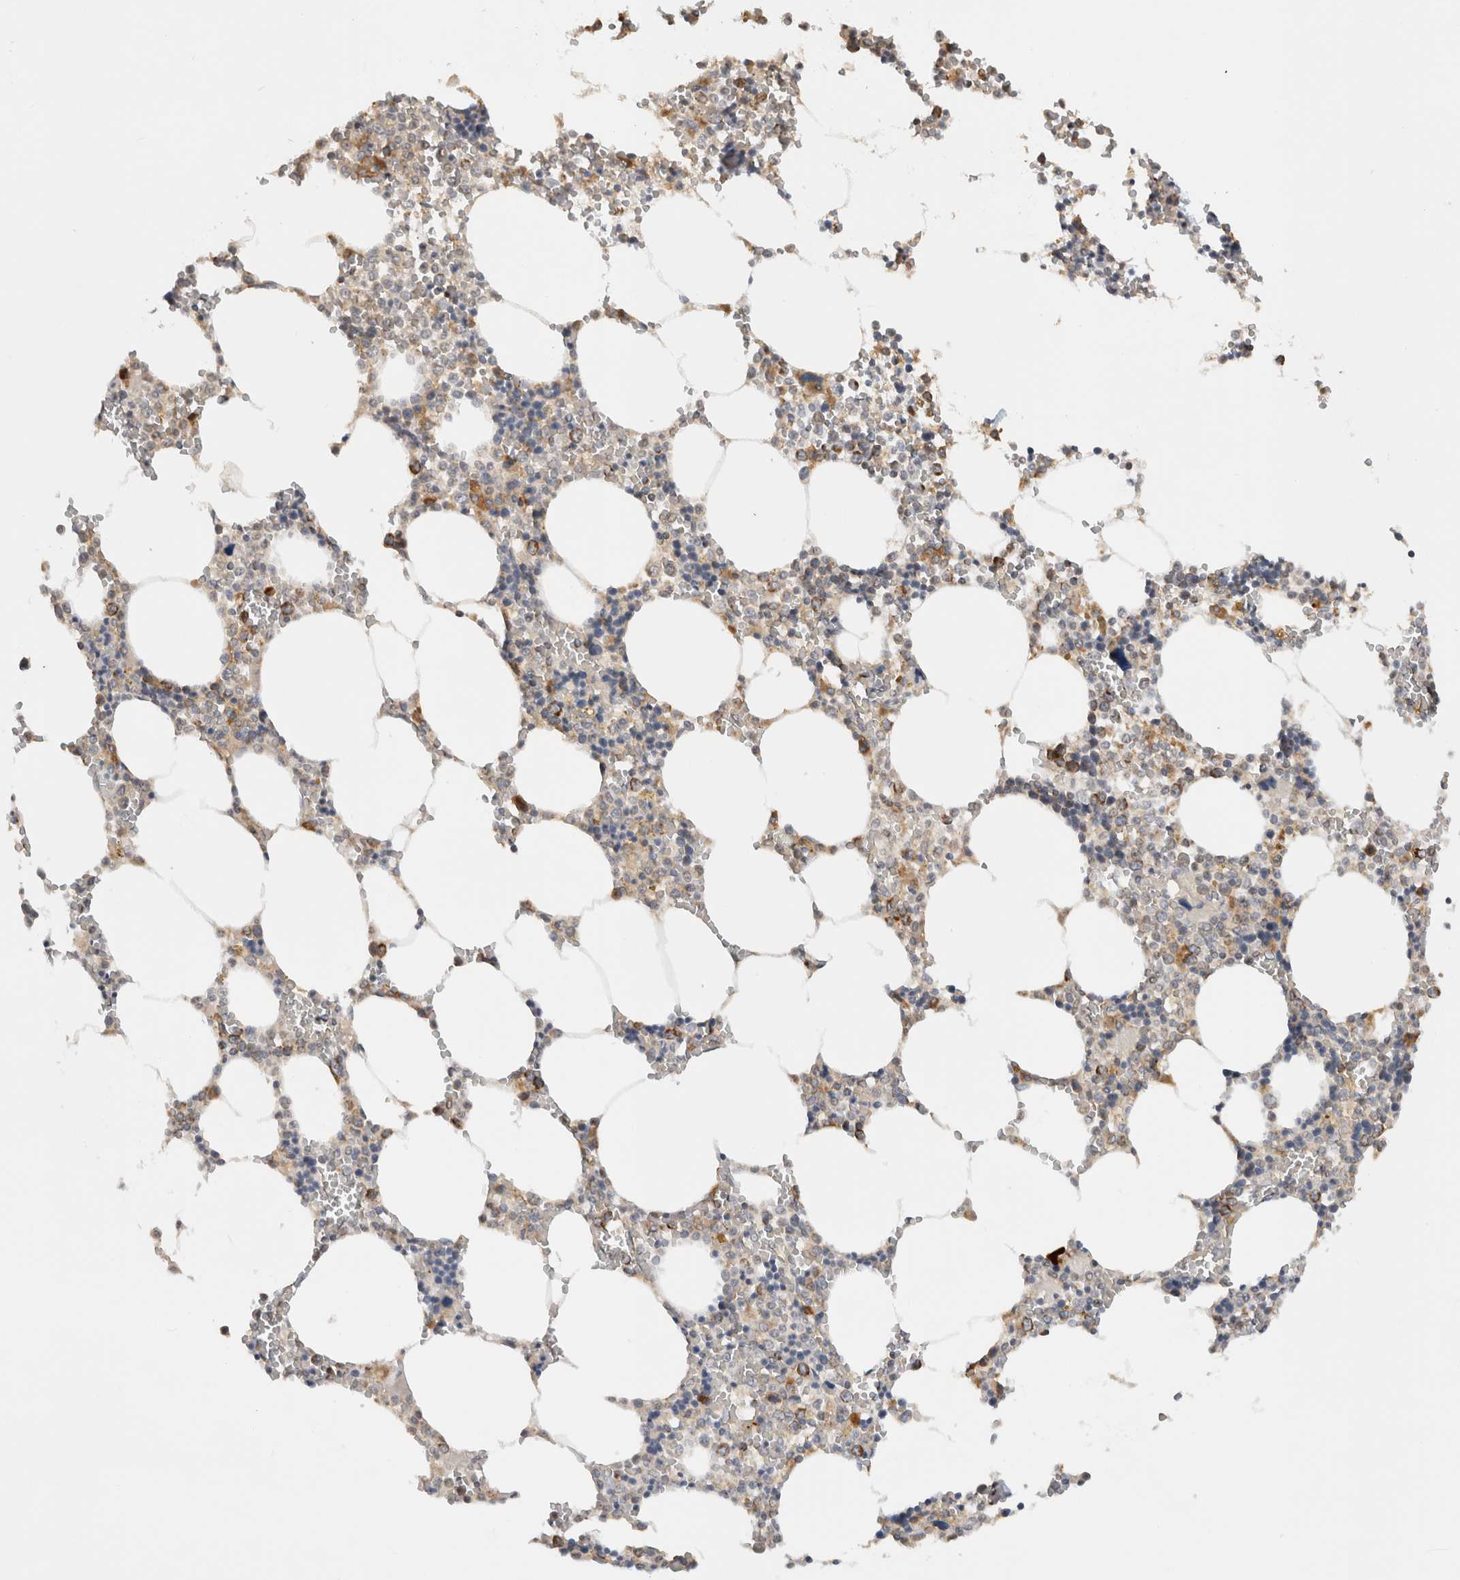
{"staining": {"intensity": "moderate", "quantity": "<25%", "location": "cytoplasmic/membranous"}, "tissue": "bone marrow", "cell_type": "Hematopoietic cells", "image_type": "normal", "snomed": [{"axis": "morphology", "description": "Normal tissue, NOS"}, {"axis": "topography", "description": "Bone marrow"}], "caption": "Moderate cytoplasmic/membranous protein staining is identified in approximately <25% of hematopoietic cells in bone marrow.", "gene": "AMPD1", "patient": {"sex": "male", "age": 70}}